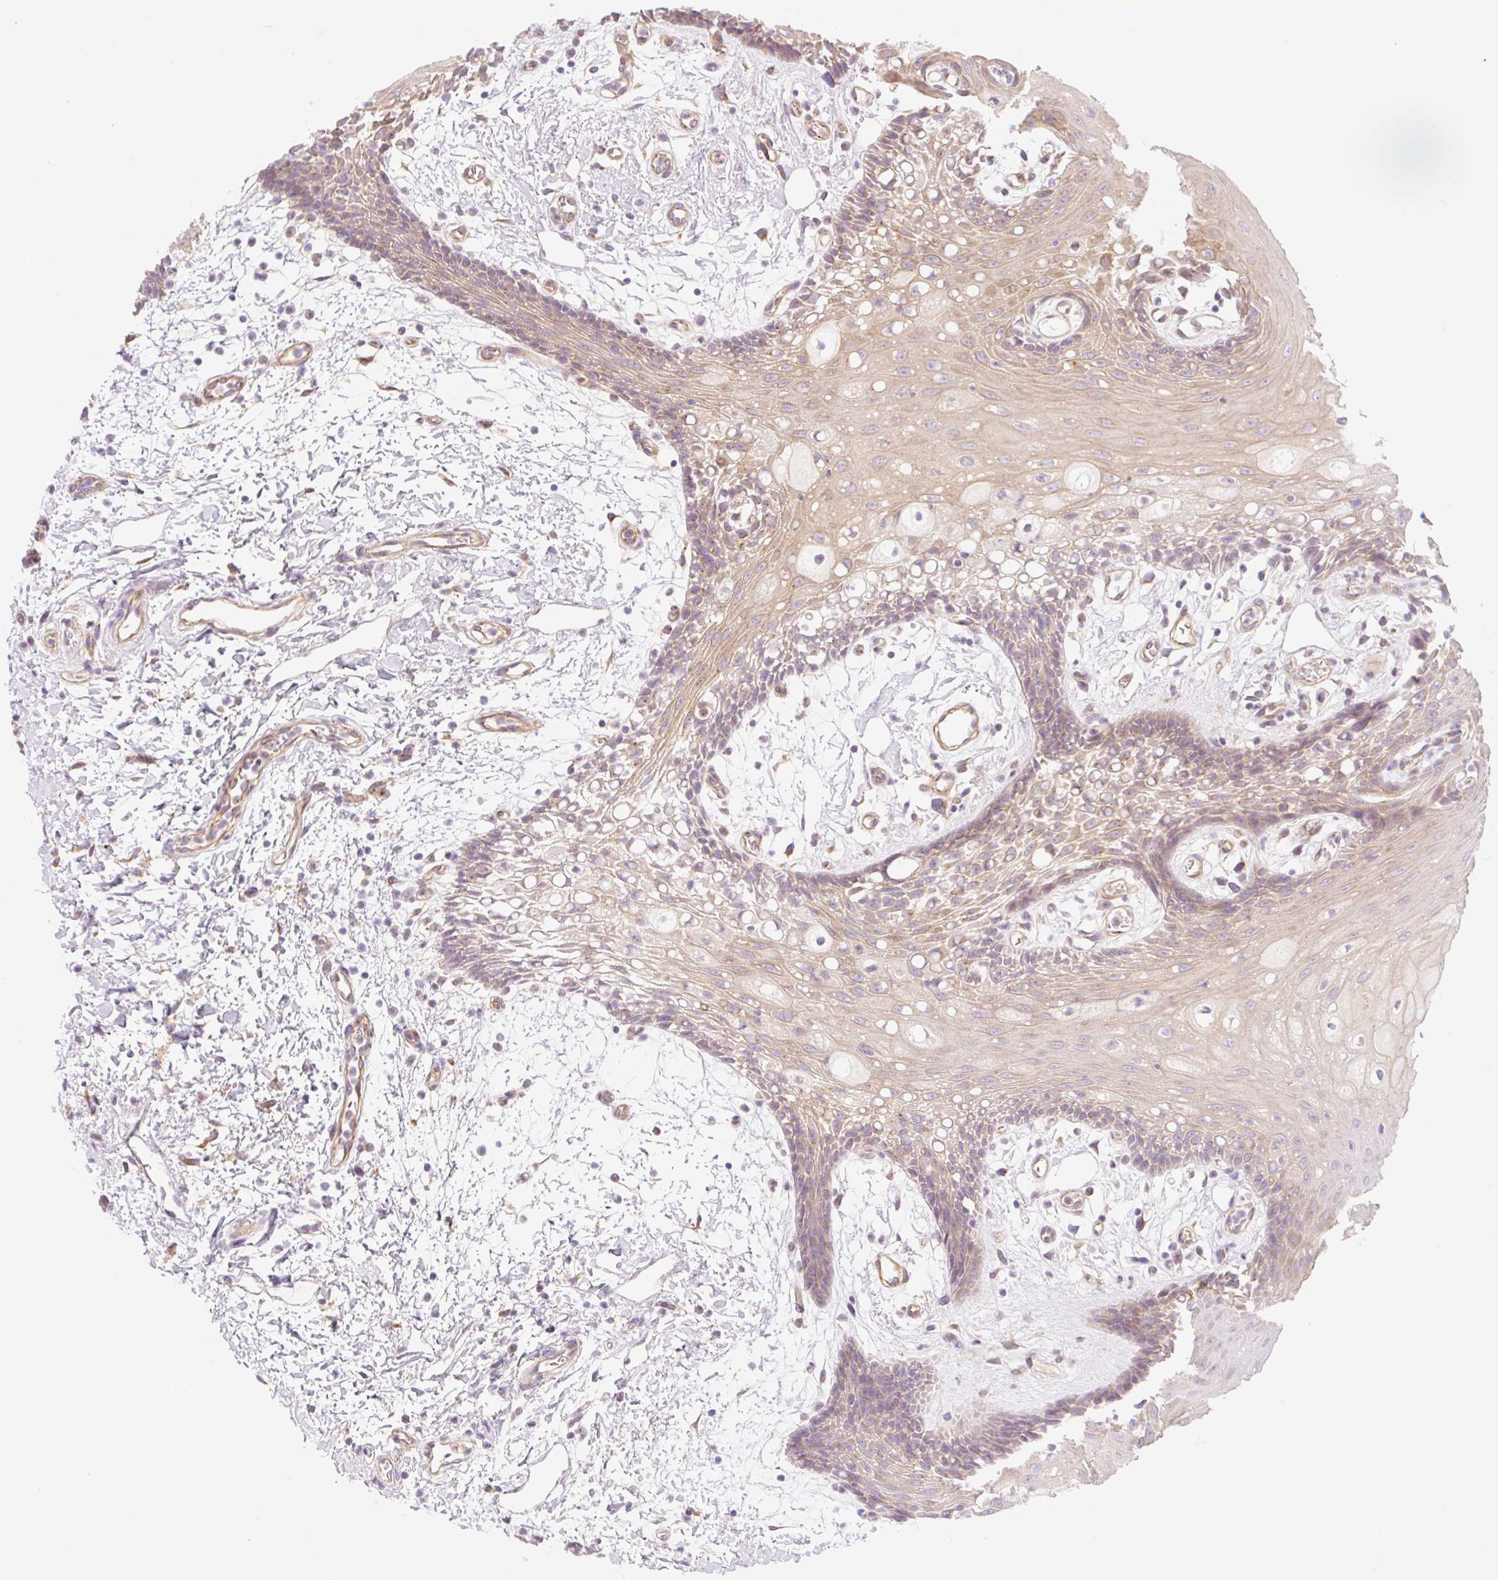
{"staining": {"intensity": "weak", "quantity": ">75%", "location": "cytoplasmic/membranous"}, "tissue": "oral mucosa", "cell_type": "Squamous epithelial cells", "image_type": "normal", "snomed": [{"axis": "morphology", "description": "Normal tissue, NOS"}, {"axis": "topography", "description": "Oral tissue"}], "caption": "A brown stain shows weak cytoplasmic/membranous positivity of a protein in squamous epithelial cells of unremarkable human oral mucosa.", "gene": "NLRP5", "patient": {"sex": "female", "age": 59}}